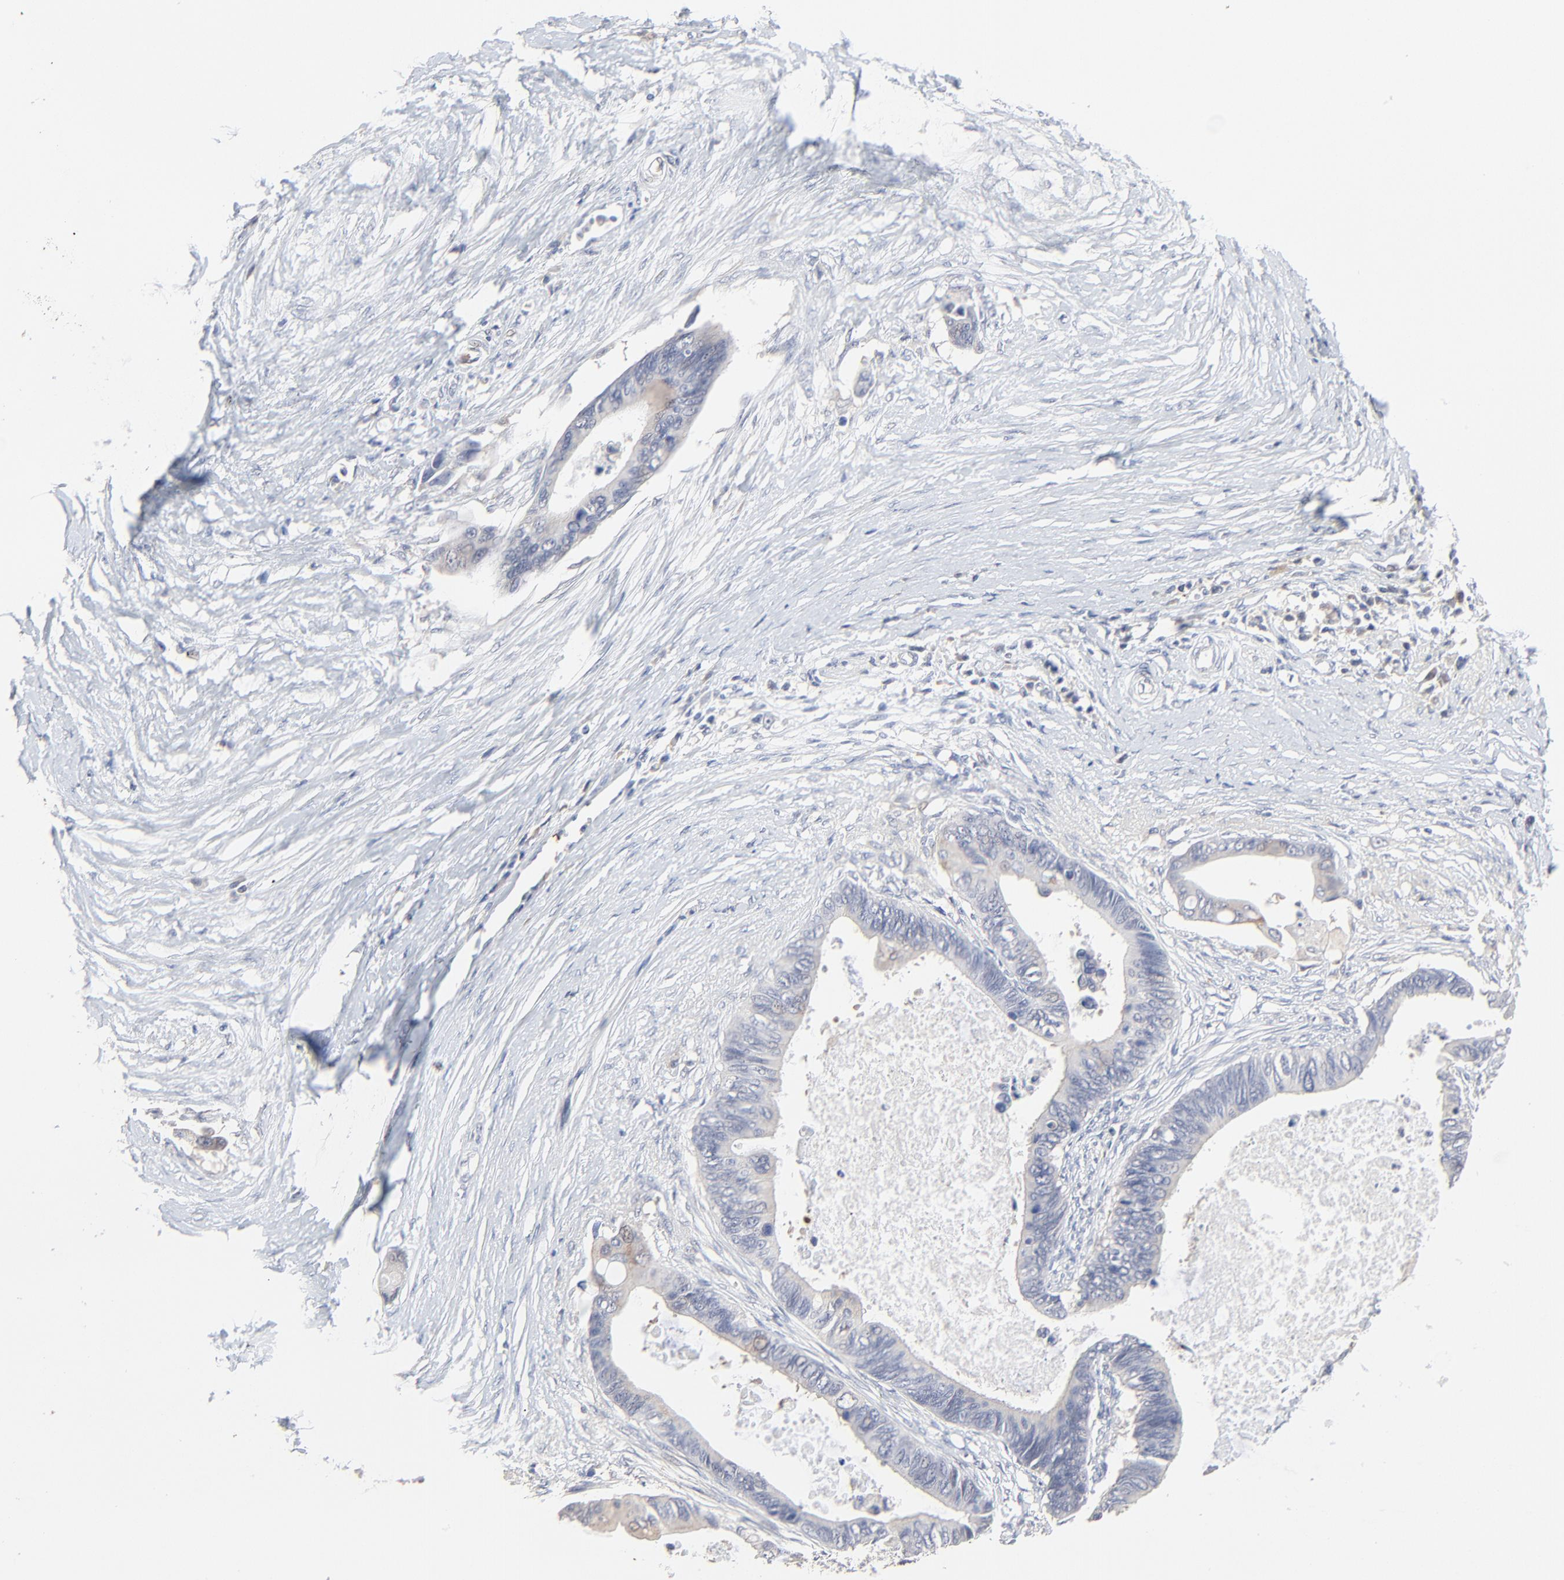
{"staining": {"intensity": "negative", "quantity": "none", "location": "none"}, "tissue": "pancreatic cancer", "cell_type": "Tumor cells", "image_type": "cancer", "snomed": [{"axis": "morphology", "description": "Adenocarcinoma, NOS"}, {"axis": "topography", "description": "Pancreas"}], "caption": "Immunohistochemistry of human pancreatic cancer demonstrates no staining in tumor cells. Brightfield microscopy of immunohistochemistry stained with DAB (brown) and hematoxylin (blue), captured at high magnification.", "gene": "FANCB", "patient": {"sex": "female", "age": 70}}